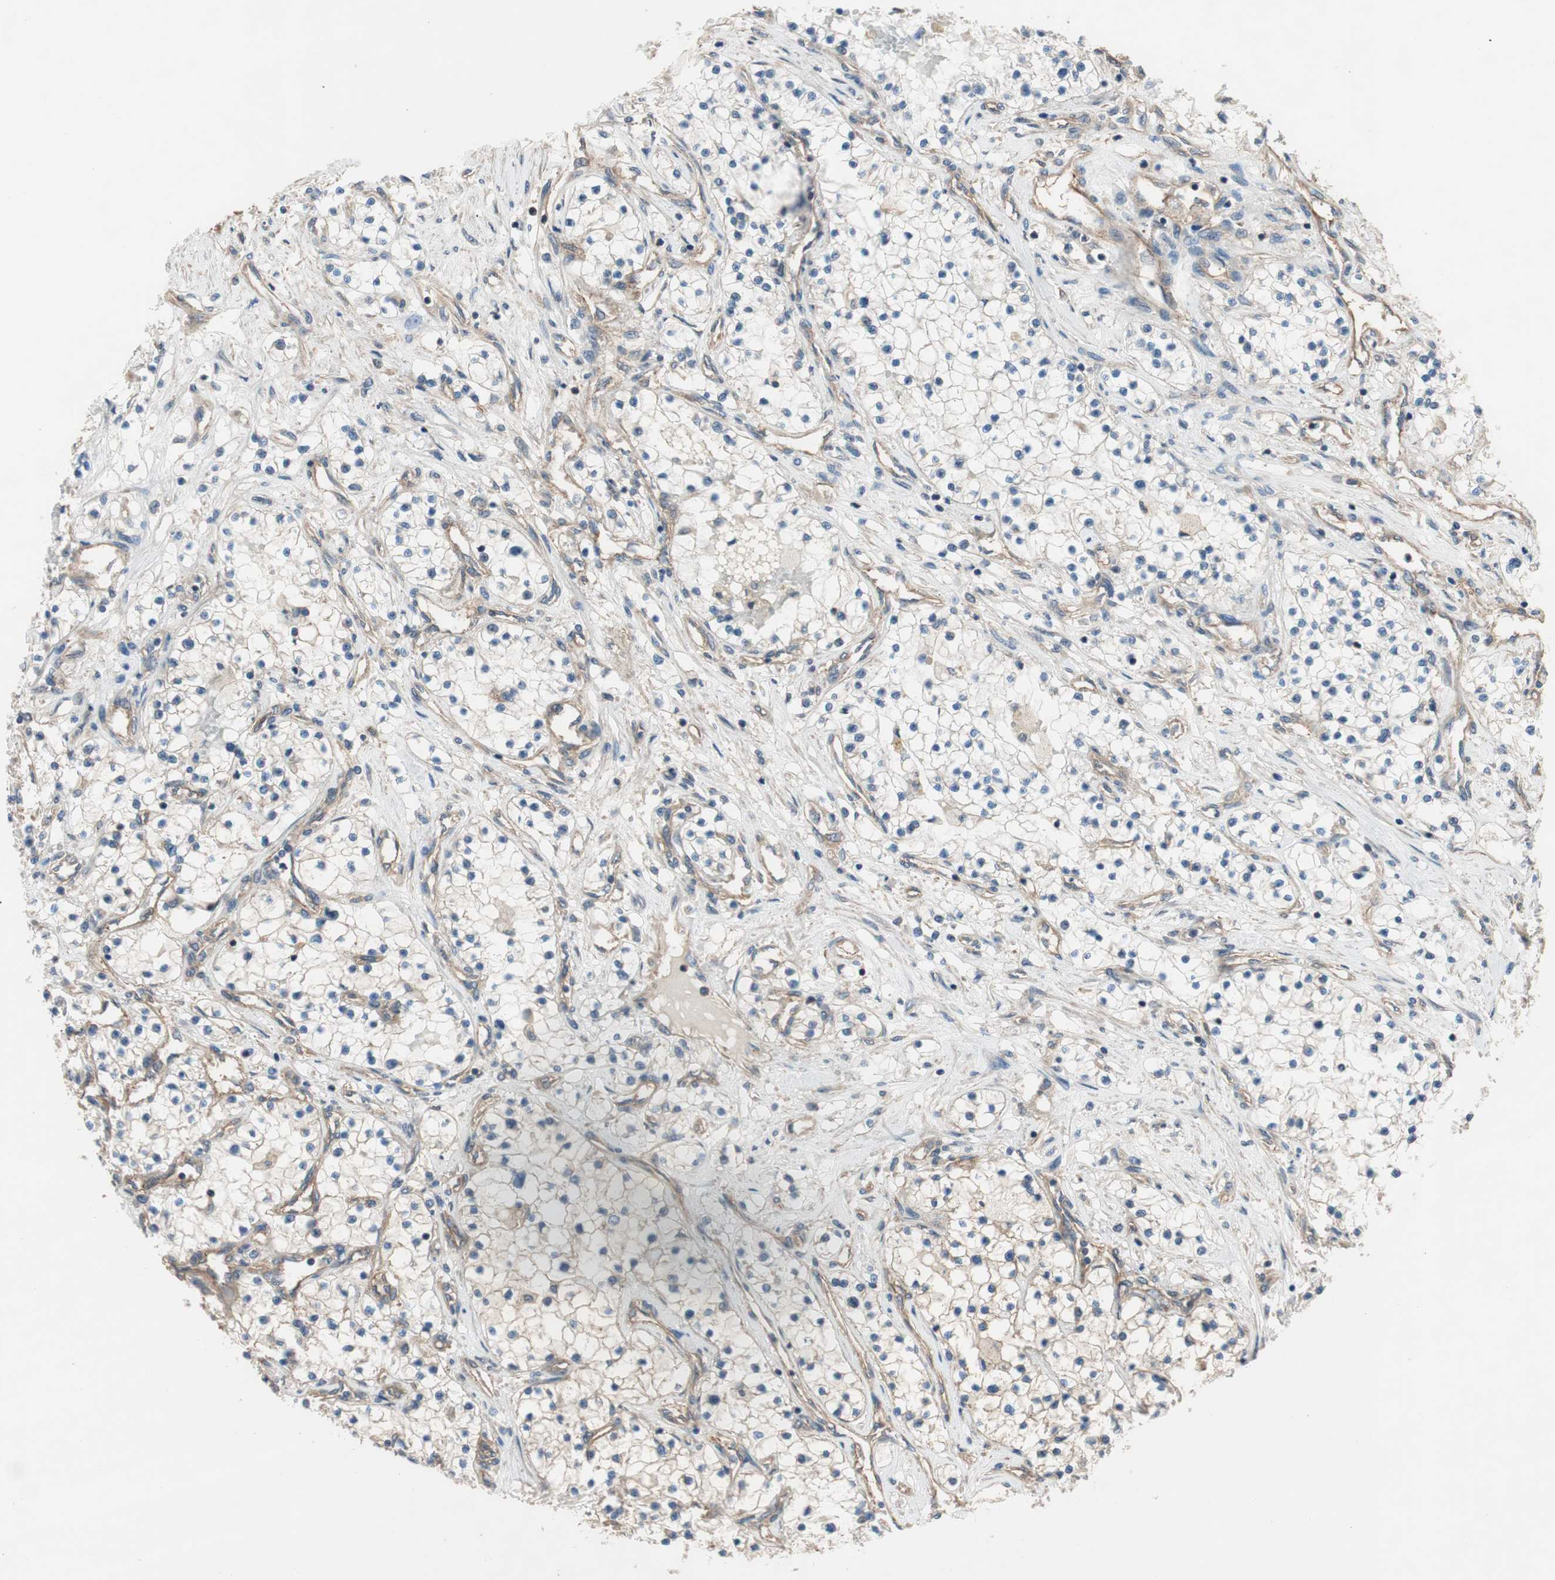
{"staining": {"intensity": "negative", "quantity": "none", "location": "none"}, "tissue": "renal cancer", "cell_type": "Tumor cells", "image_type": "cancer", "snomed": [{"axis": "morphology", "description": "Adenocarcinoma, NOS"}, {"axis": "topography", "description": "Kidney"}], "caption": "Adenocarcinoma (renal) stained for a protein using IHC demonstrates no positivity tumor cells.", "gene": "CALML3", "patient": {"sex": "male", "age": 68}}